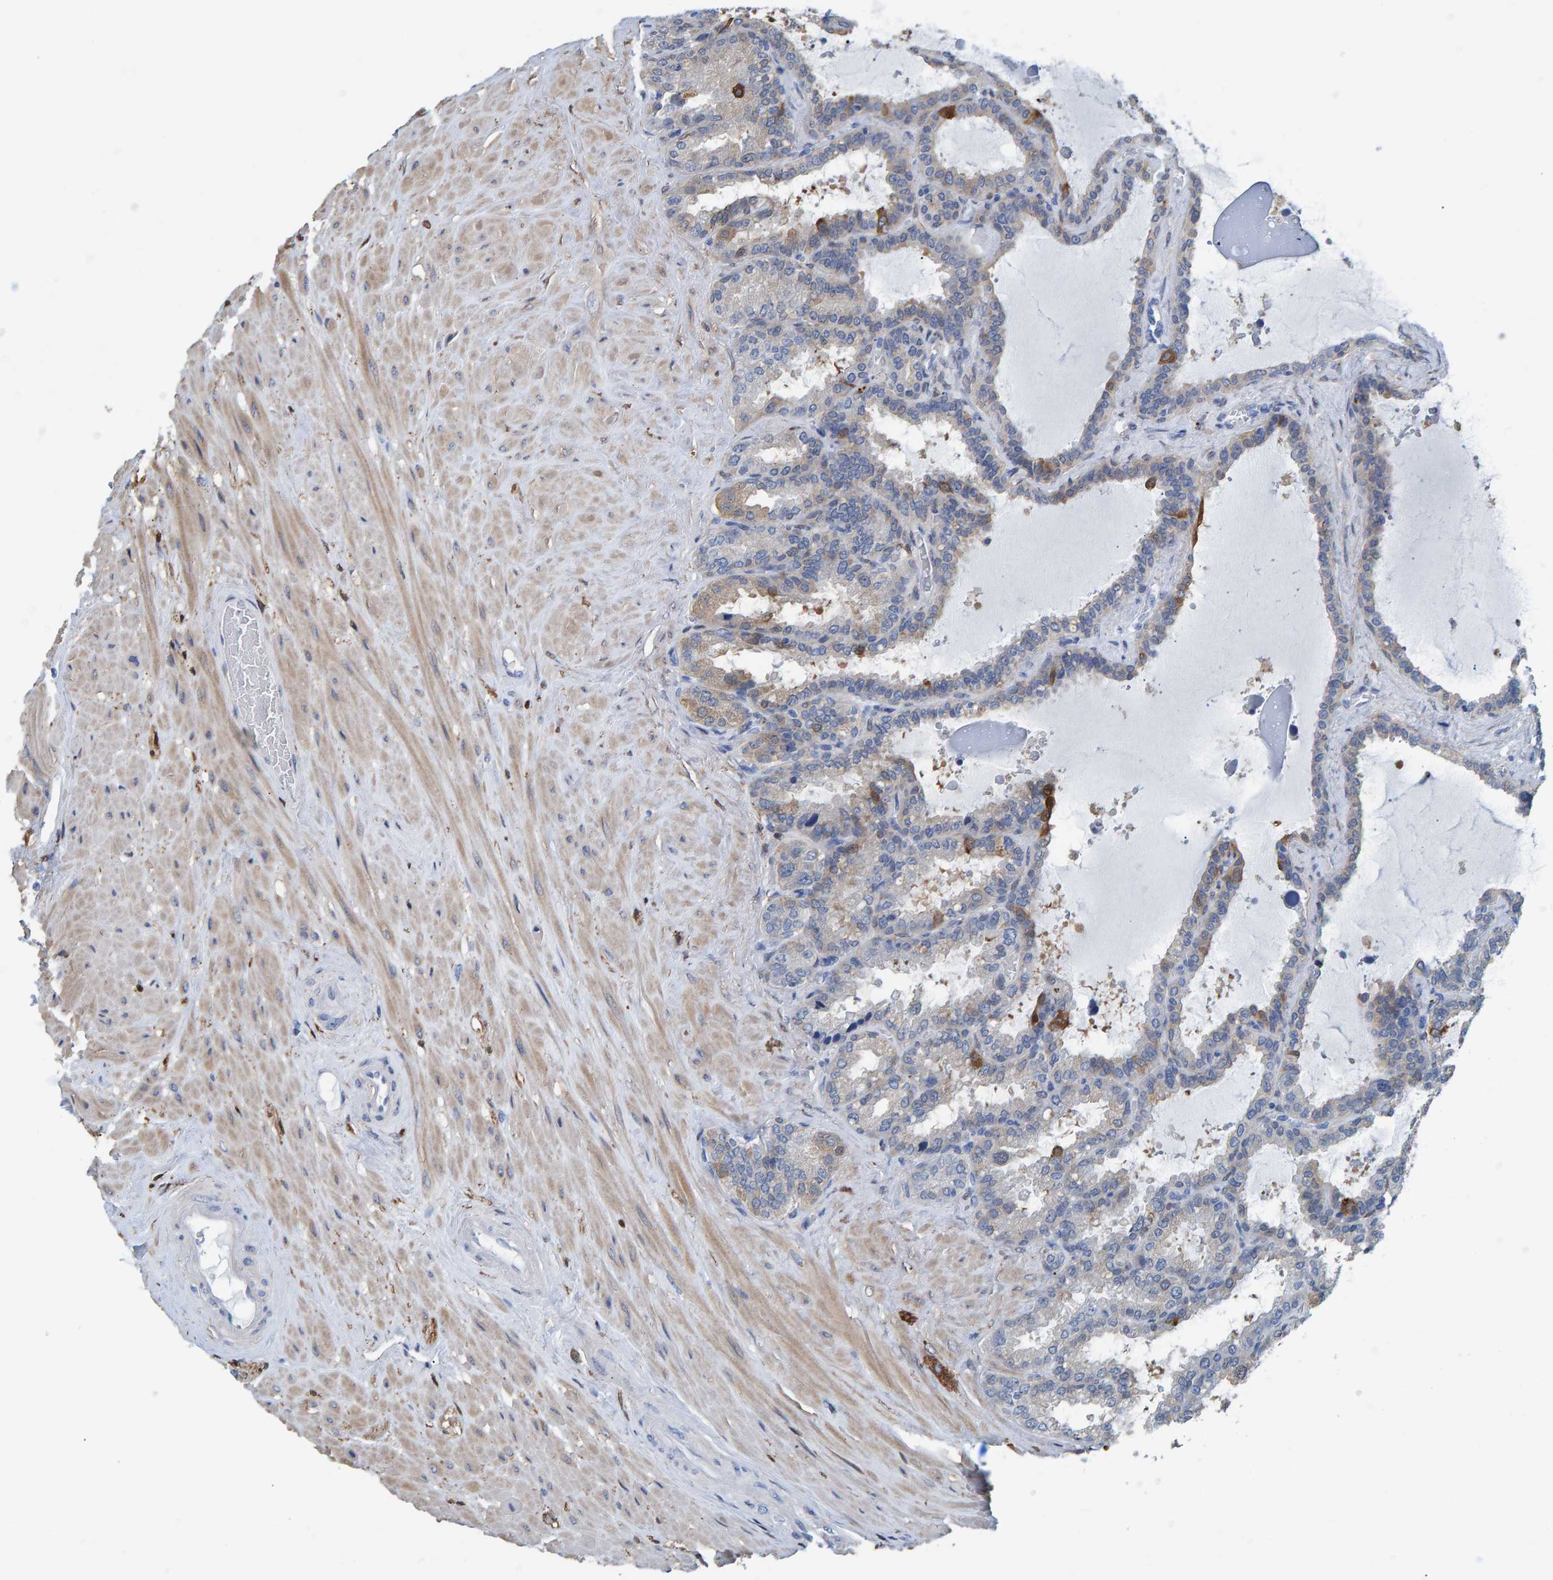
{"staining": {"intensity": "moderate", "quantity": "<25%", "location": "cytoplasmic/membranous"}, "tissue": "seminal vesicle", "cell_type": "Glandular cells", "image_type": "normal", "snomed": [{"axis": "morphology", "description": "Normal tissue, NOS"}, {"axis": "topography", "description": "Seminal veicle"}], "caption": "Seminal vesicle stained for a protein demonstrates moderate cytoplasmic/membranous positivity in glandular cells. (Stains: DAB in brown, nuclei in blue, Microscopy: brightfield microscopy at high magnification).", "gene": "IDO1", "patient": {"sex": "male", "age": 46}}